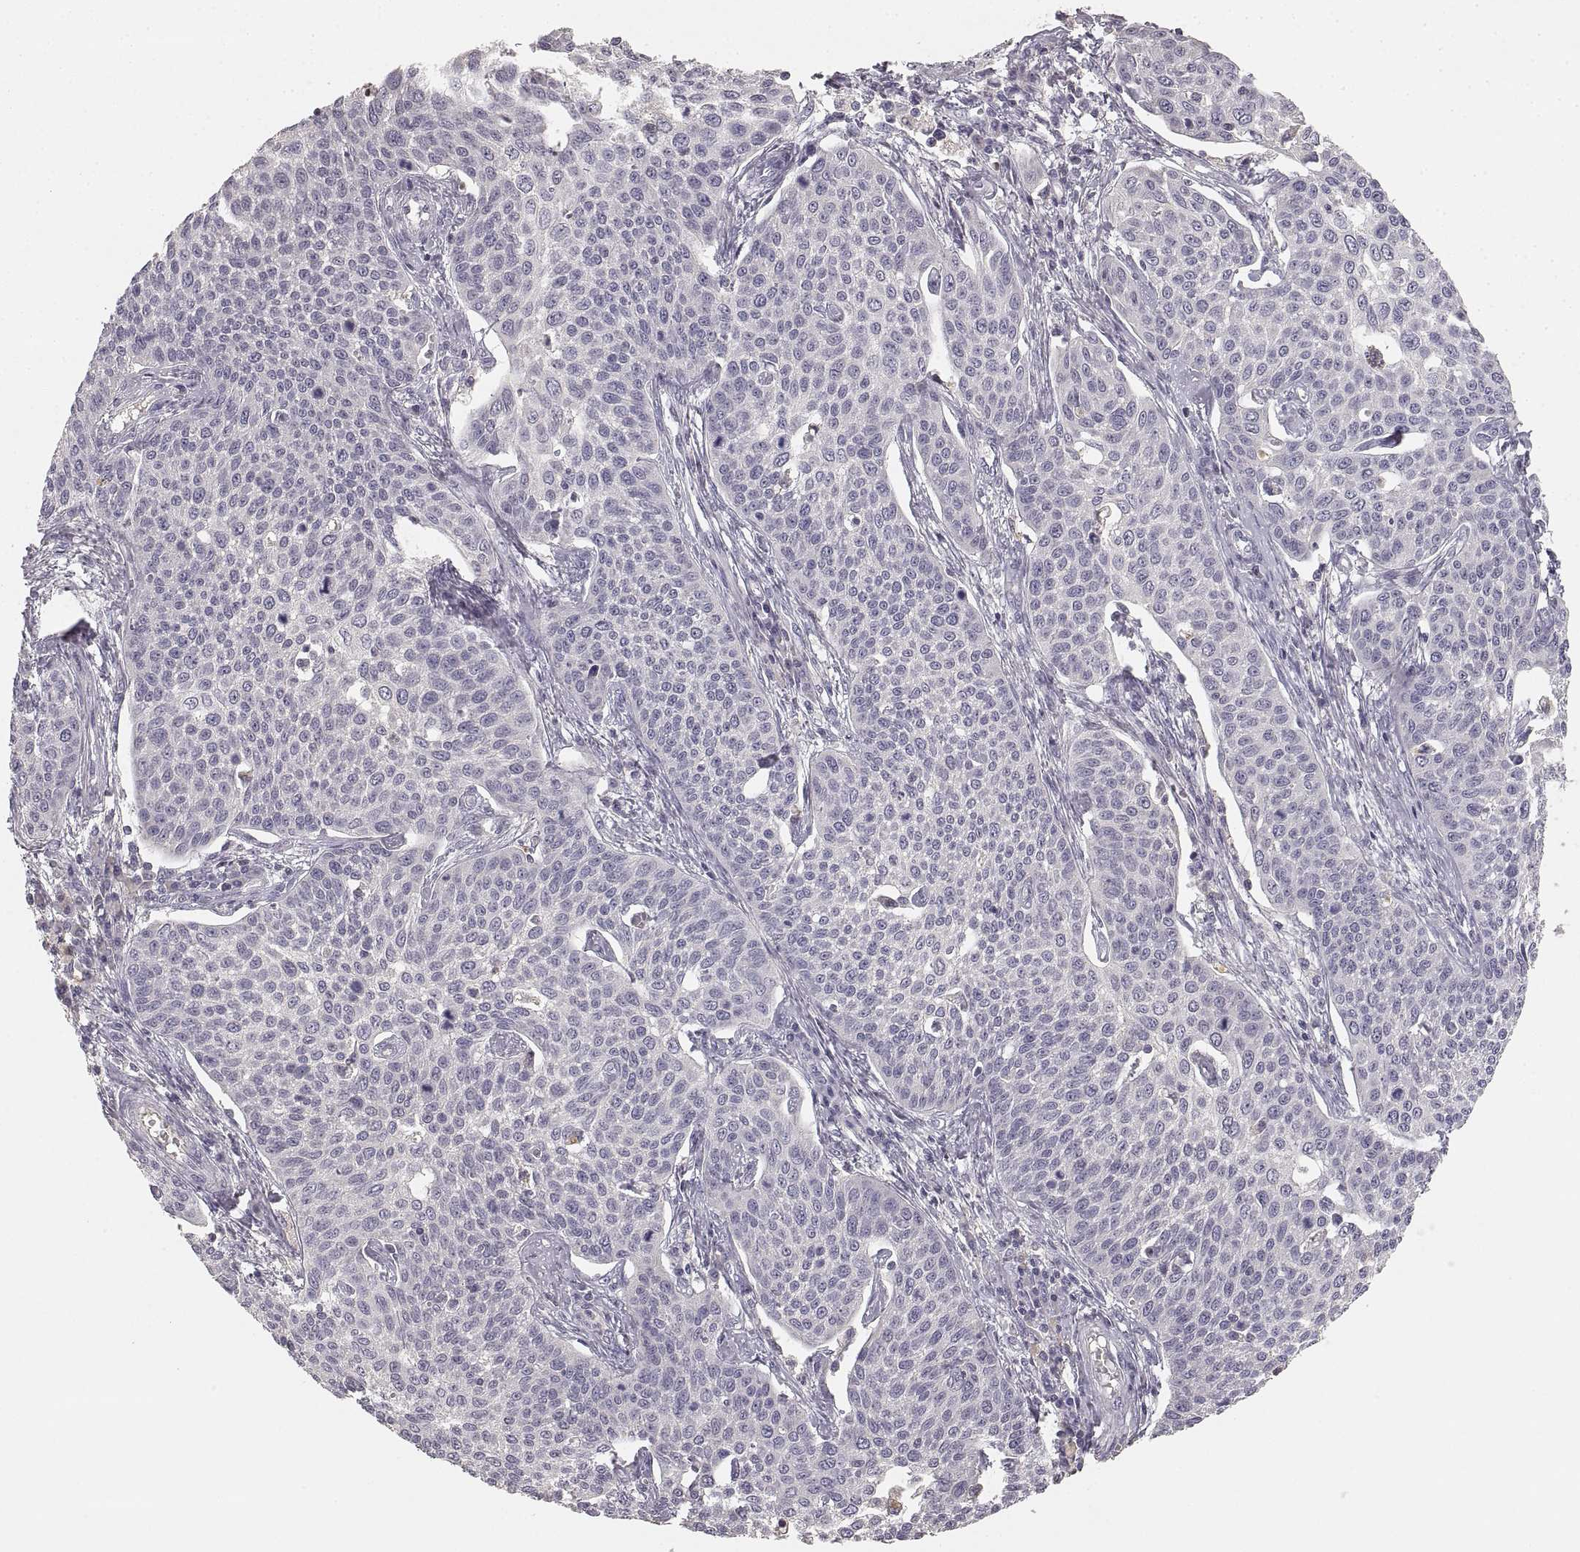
{"staining": {"intensity": "negative", "quantity": "none", "location": "none"}, "tissue": "cervical cancer", "cell_type": "Tumor cells", "image_type": "cancer", "snomed": [{"axis": "morphology", "description": "Squamous cell carcinoma, NOS"}, {"axis": "topography", "description": "Cervix"}], "caption": "IHC image of cervical squamous cell carcinoma stained for a protein (brown), which shows no positivity in tumor cells.", "gene": "RUNDC3A", "patient": {"sex": "female", "age": 34}}